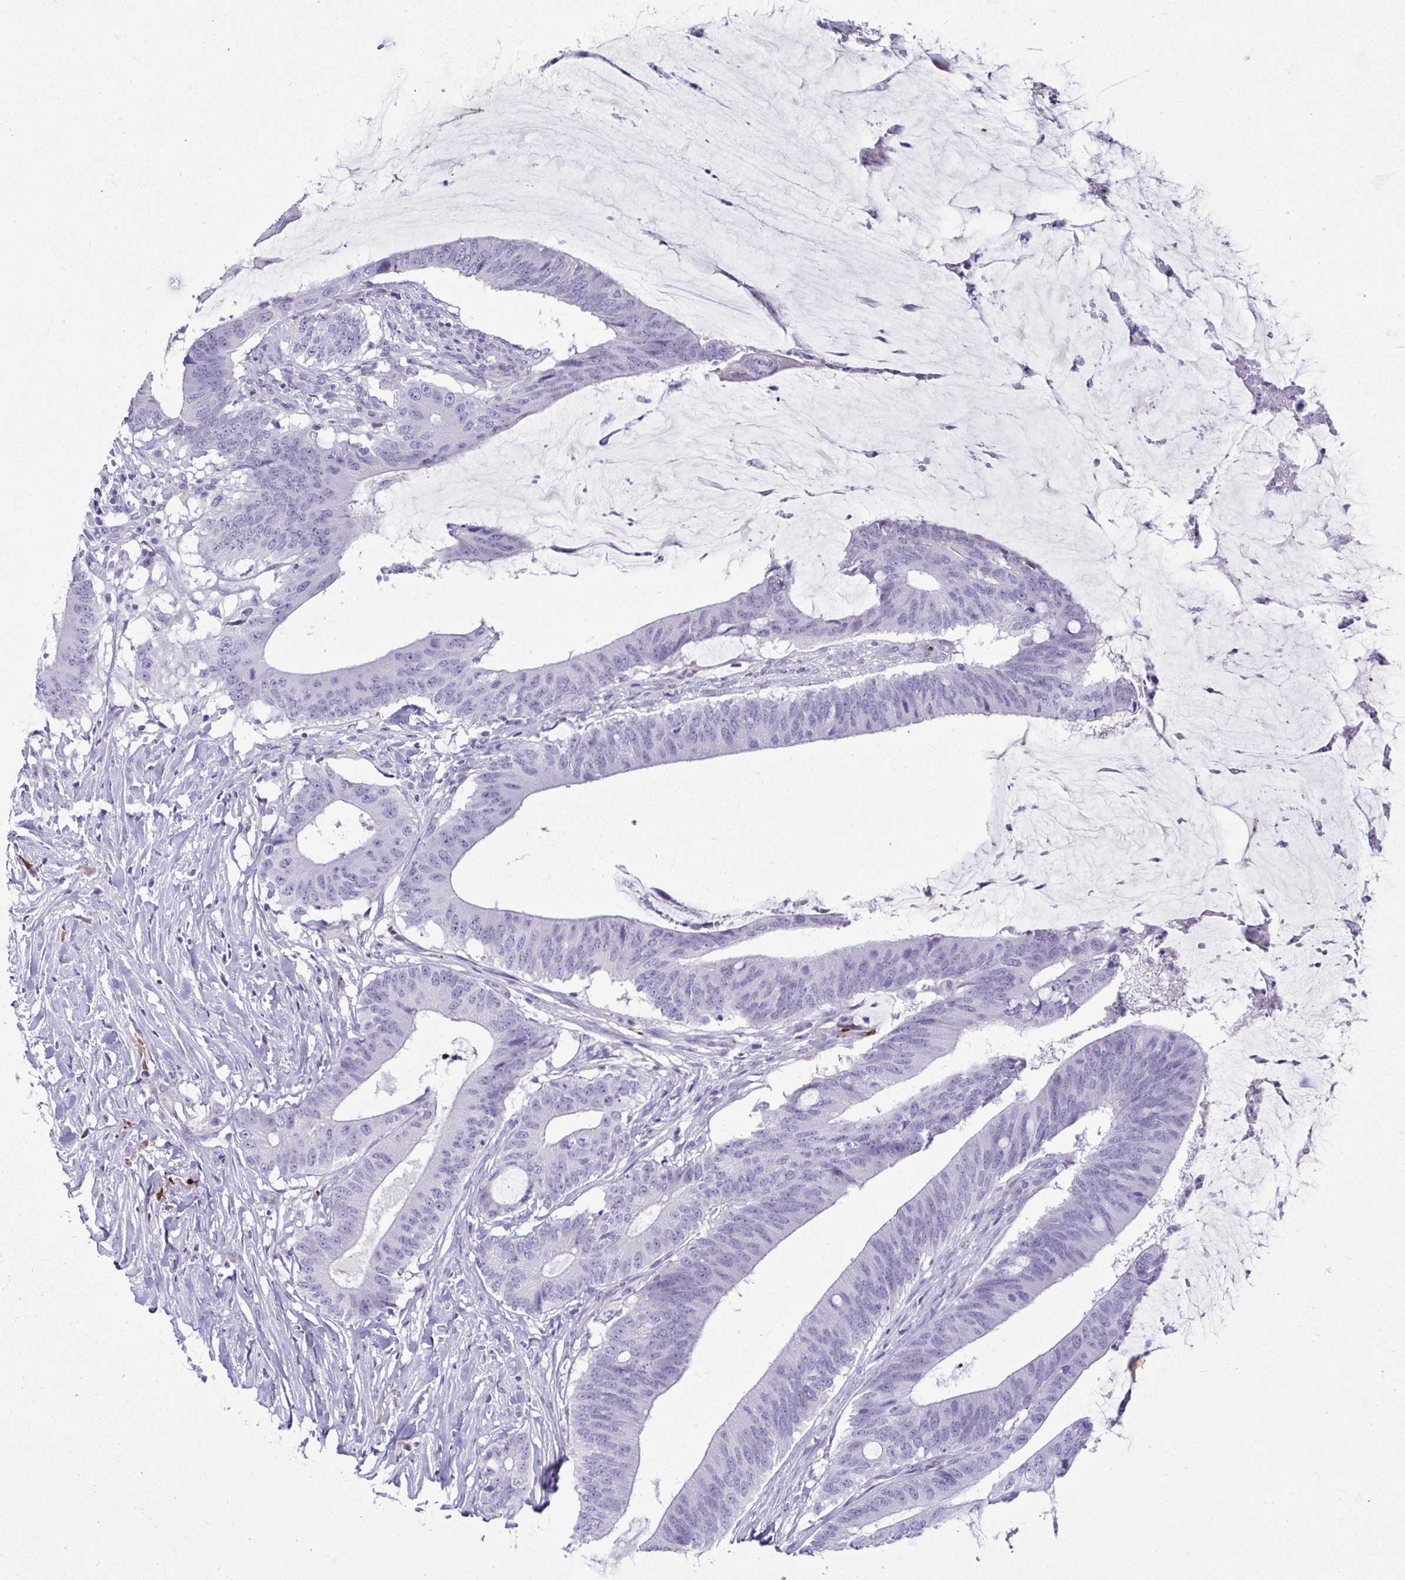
{"staining": {"intensity": "negative", "quantity": "none", "location": "none"}, "tissue": "colorectal cancer", "cell_type": "Tumor cells", "image_type": "cancer", "snomed": [{"axis": "morphology", "description": "Adenocarcinoma, NOS"}, {"axis": "topography", "description": "Colon"}], "caption": "The histopathology image exhibits no staining of tumor cells in colorectal cancer (adenocarcinoma).", "gene": "SERPINI1", "patient": {"sex": "female", "age": 43}}